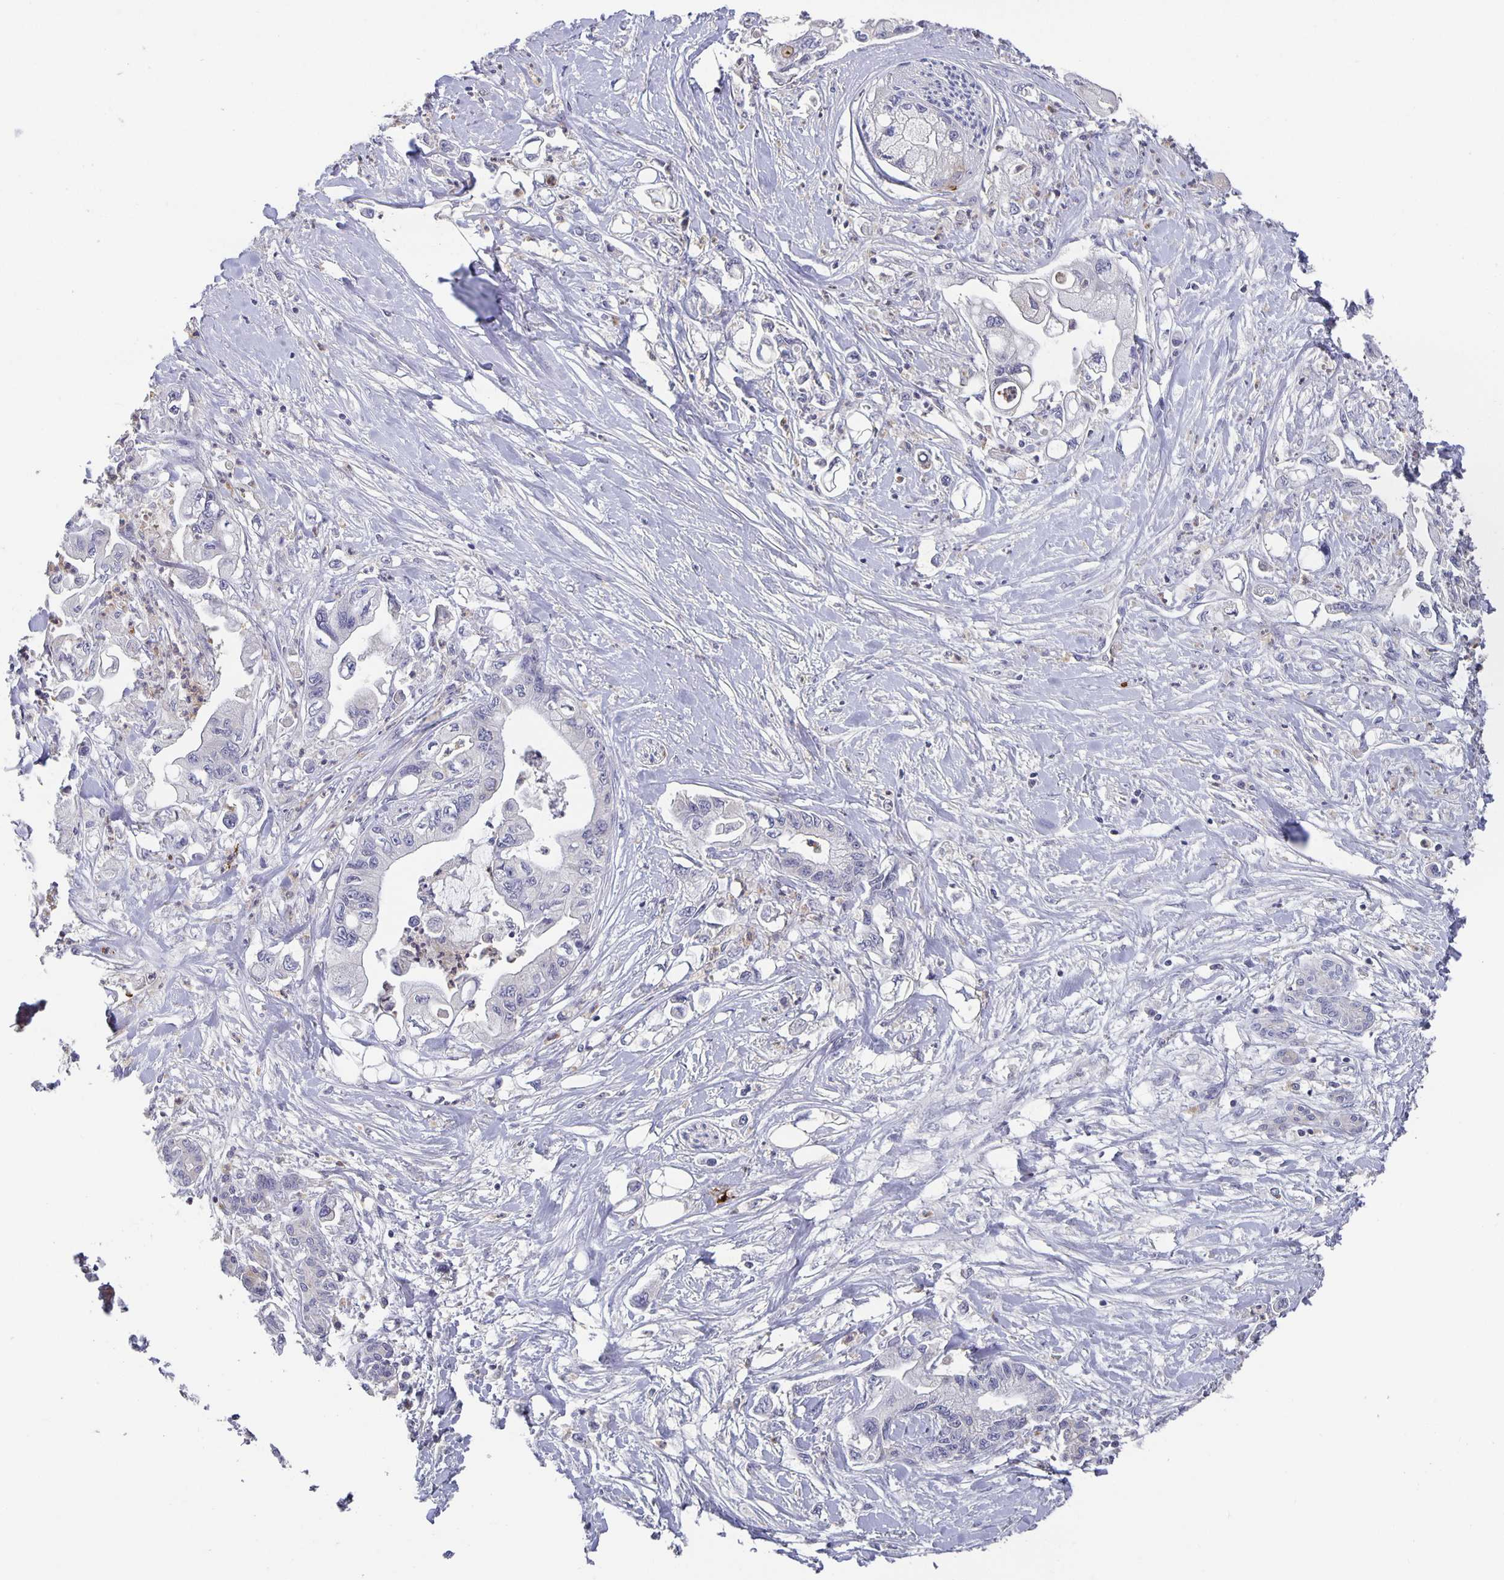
{"staining": {"intensity": "negative", "quantity": "none", "location": "none"}, "tissue": "pancreatic cancer", "cell_type": "Tumor cells", "image_type": "cancer", "snomed": [{"axis": "morphology", "description": "Adenocarcinoma, NOS"}, {"axis": "topography", "description": "Pancreas"}], "caption": "This is an IHC histopathology image of pancreatic adenocarcinoma. There is no staining in tumor cells.", "gene": "GDF15", "patient": {"sex": "male", "age": 61}}